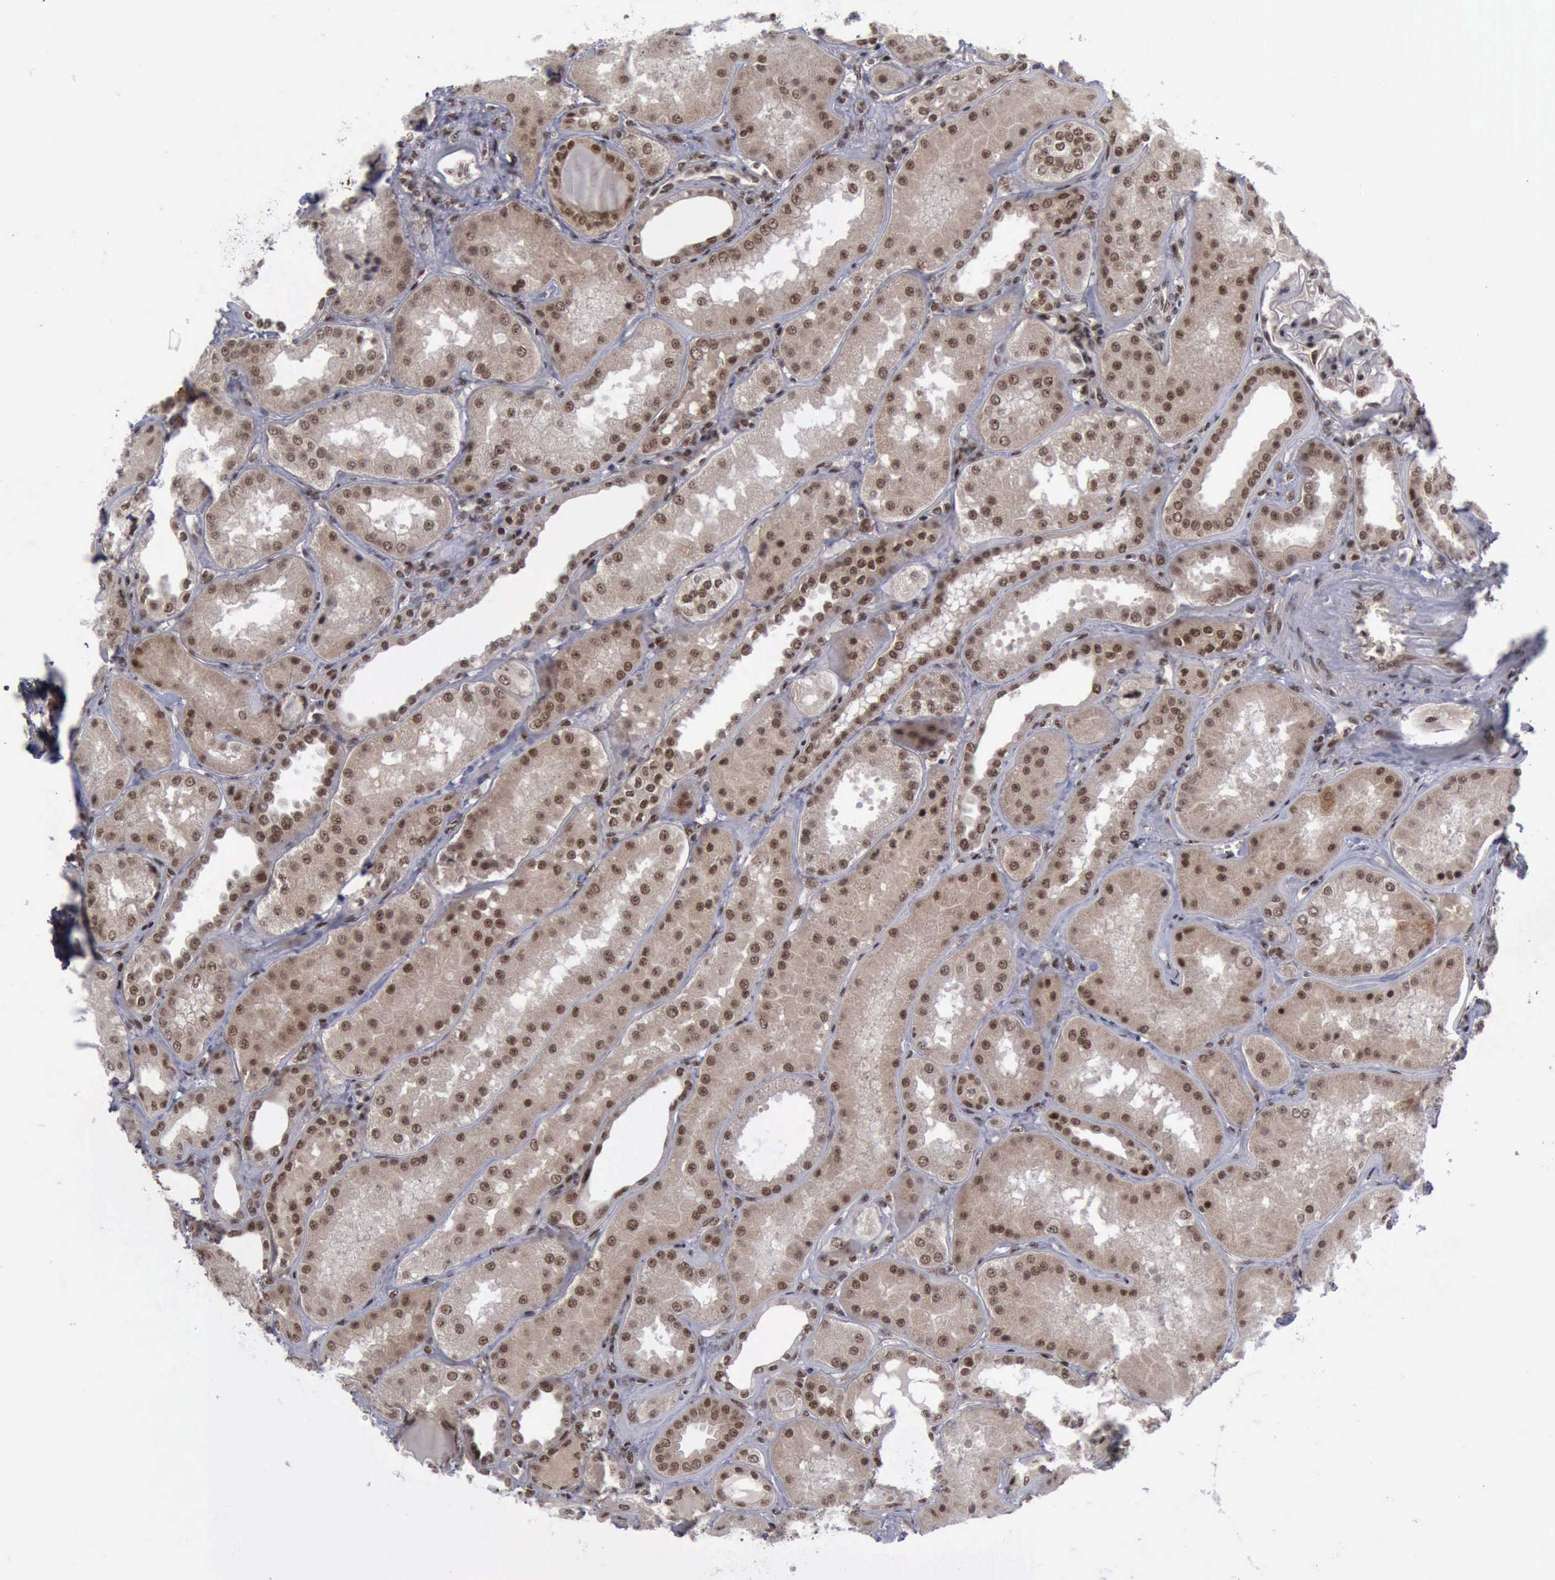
{"staining": {"intensity": "strong", "quantity": ">75%", "location": "nuclear"}, "tissue": "kidney", "cell_type": "Cells in glomeruli", "image_type": "normal", "snomed": [{"axis": "morphology", "description": "Normal tissue, NOS"}, {"axis": "topography", "description": "Kidney"}], "caption": "An IHC micrograph of benign tissue is shown. Protein staining in brown shows strong nuclear positivity in kidney within cells in glomeruli. (IHC, brightfield microscopy, high magnification).", "gene": "ATM", "patient": {"sex": "female", "age": 56}}